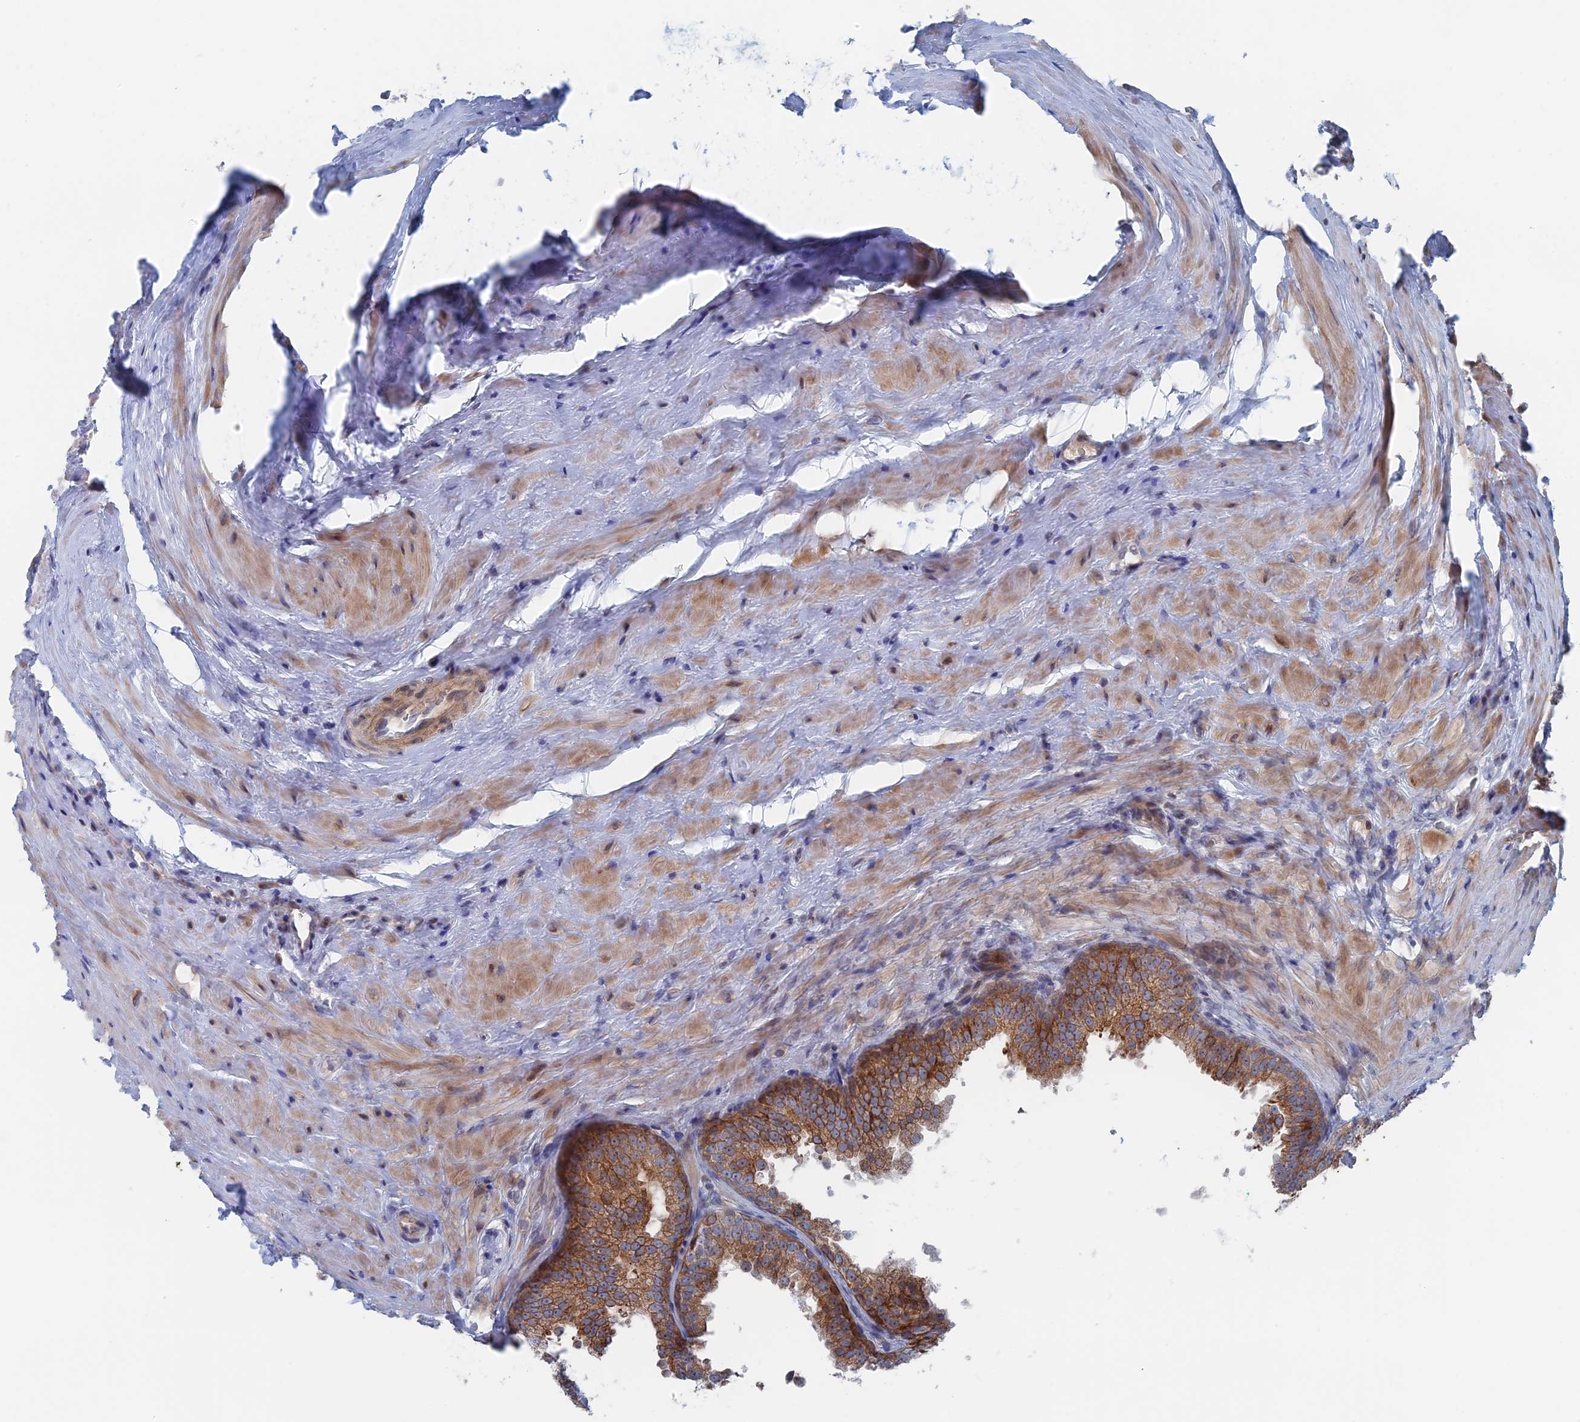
{"staining": {"intensity": "strong", "quantity": "25%-75%", "location": "cytoplasmic/membranous"}, "tissue": "prostate", "cell_type": "Glandular cells", "image_type": "normal", "snomed": [{"axis": "morphology", "description": "Normal tissue, NOS"}, {"axis": "topography", "description": "Prostate"}], "caption": "A photomicrograph of prostate stained for a protein demonstrates strong cytoplasmic/membranous brown staining in glandular cells.", "gene": "IL7", "patient": {"sex": "male", "age": 60}}